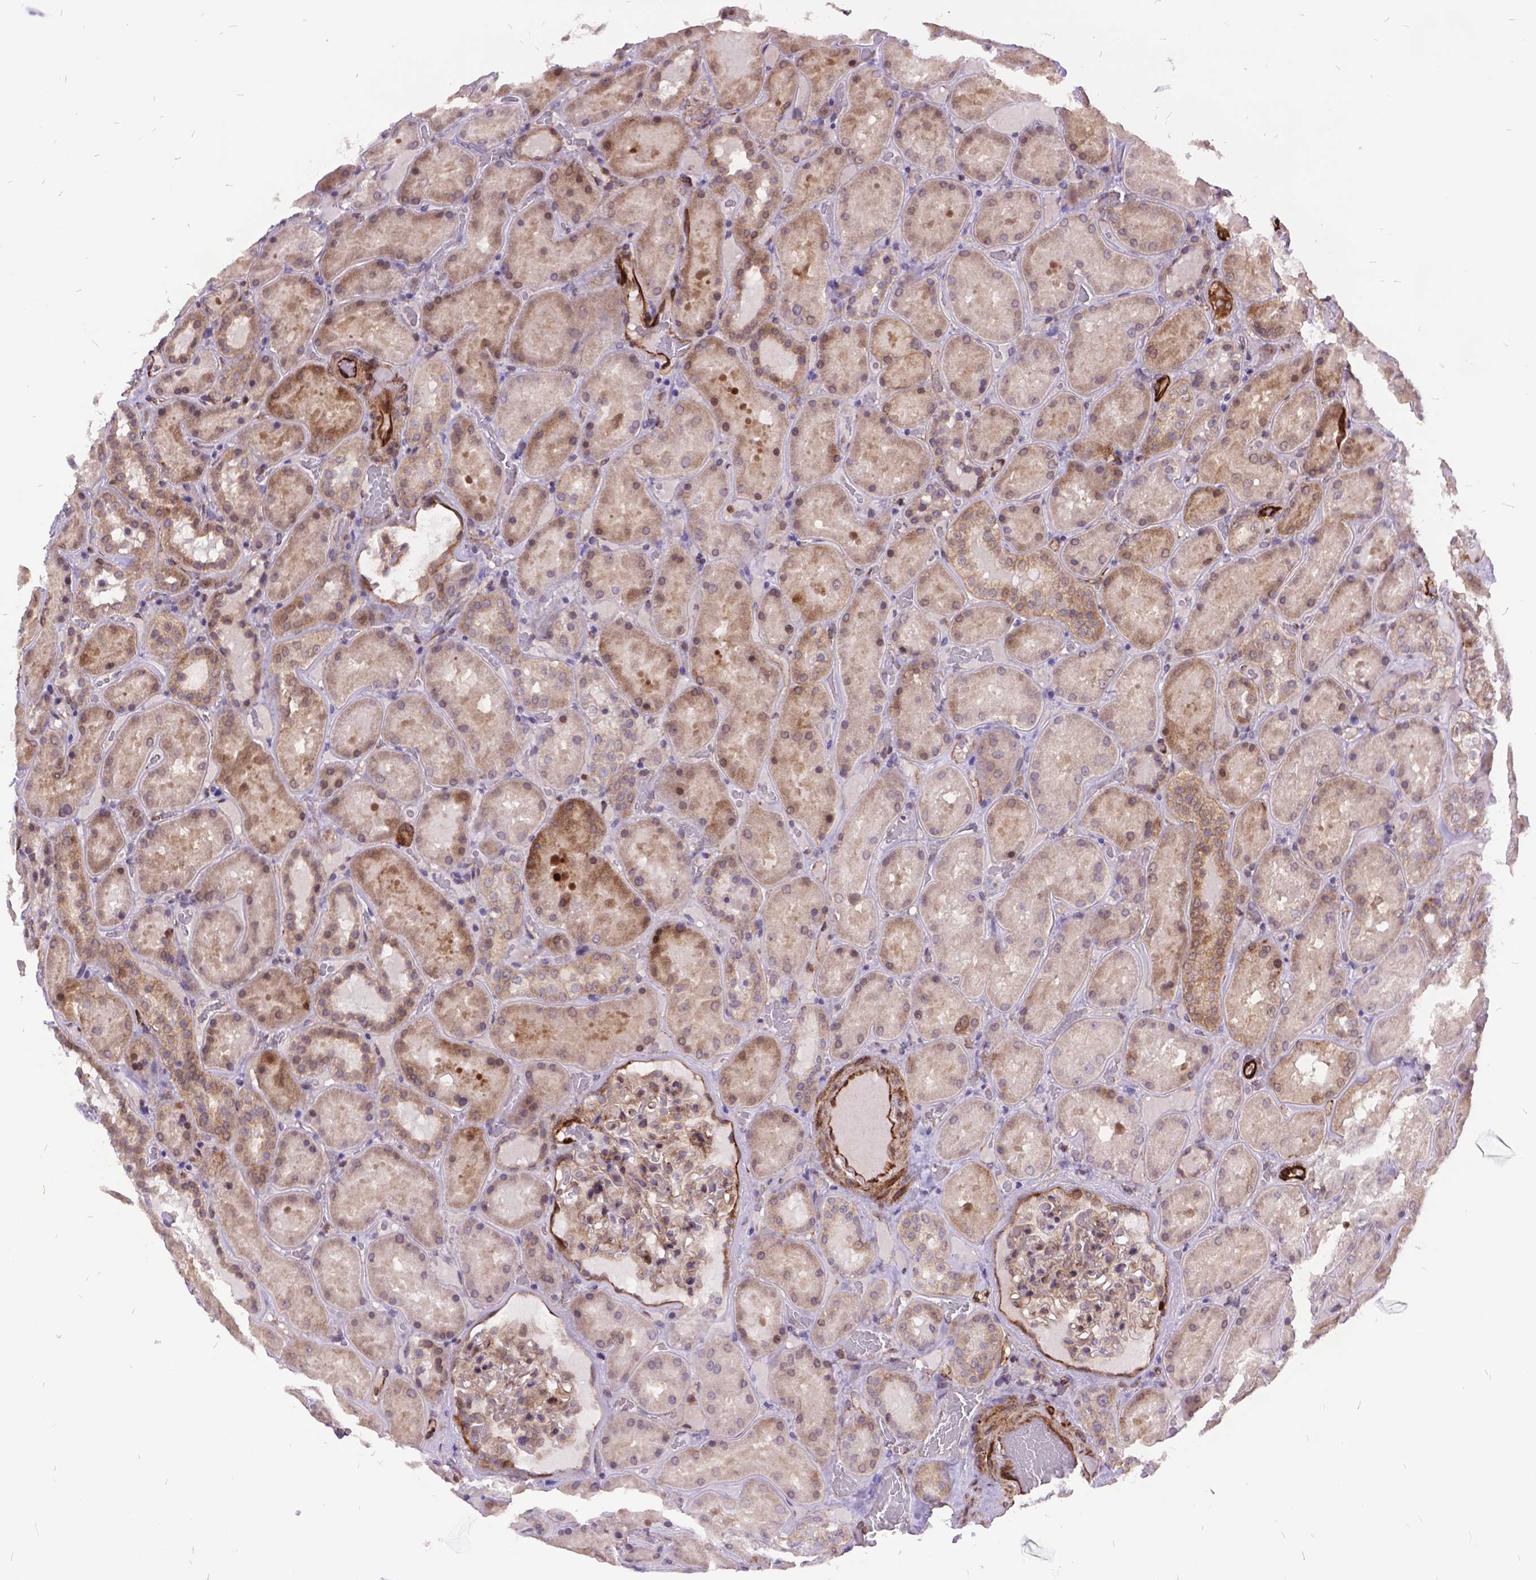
{"staining": {"intensity": "moderate", "quantity": ">75%", "location": "cytoplasmic/membranous"}, "tissue": "kidney", "cell_type": "Cells in glomeruli", "image_type": "normal", "snomed": [{"axis": "morphology", "description": "Normal tissue, NOS"}, {"axis": "topography", "description": "Kidney"}], "caption": "Immunohistochemistry (IHC) image of unremarkable human kidney stained for a protein (brown), which shows medium levels of moderate cytoplasmic/membranous expression in about >75% of cells in glomeruli.", "gene": "GRB7", "patient": {"sex": "male", "age": 73}}